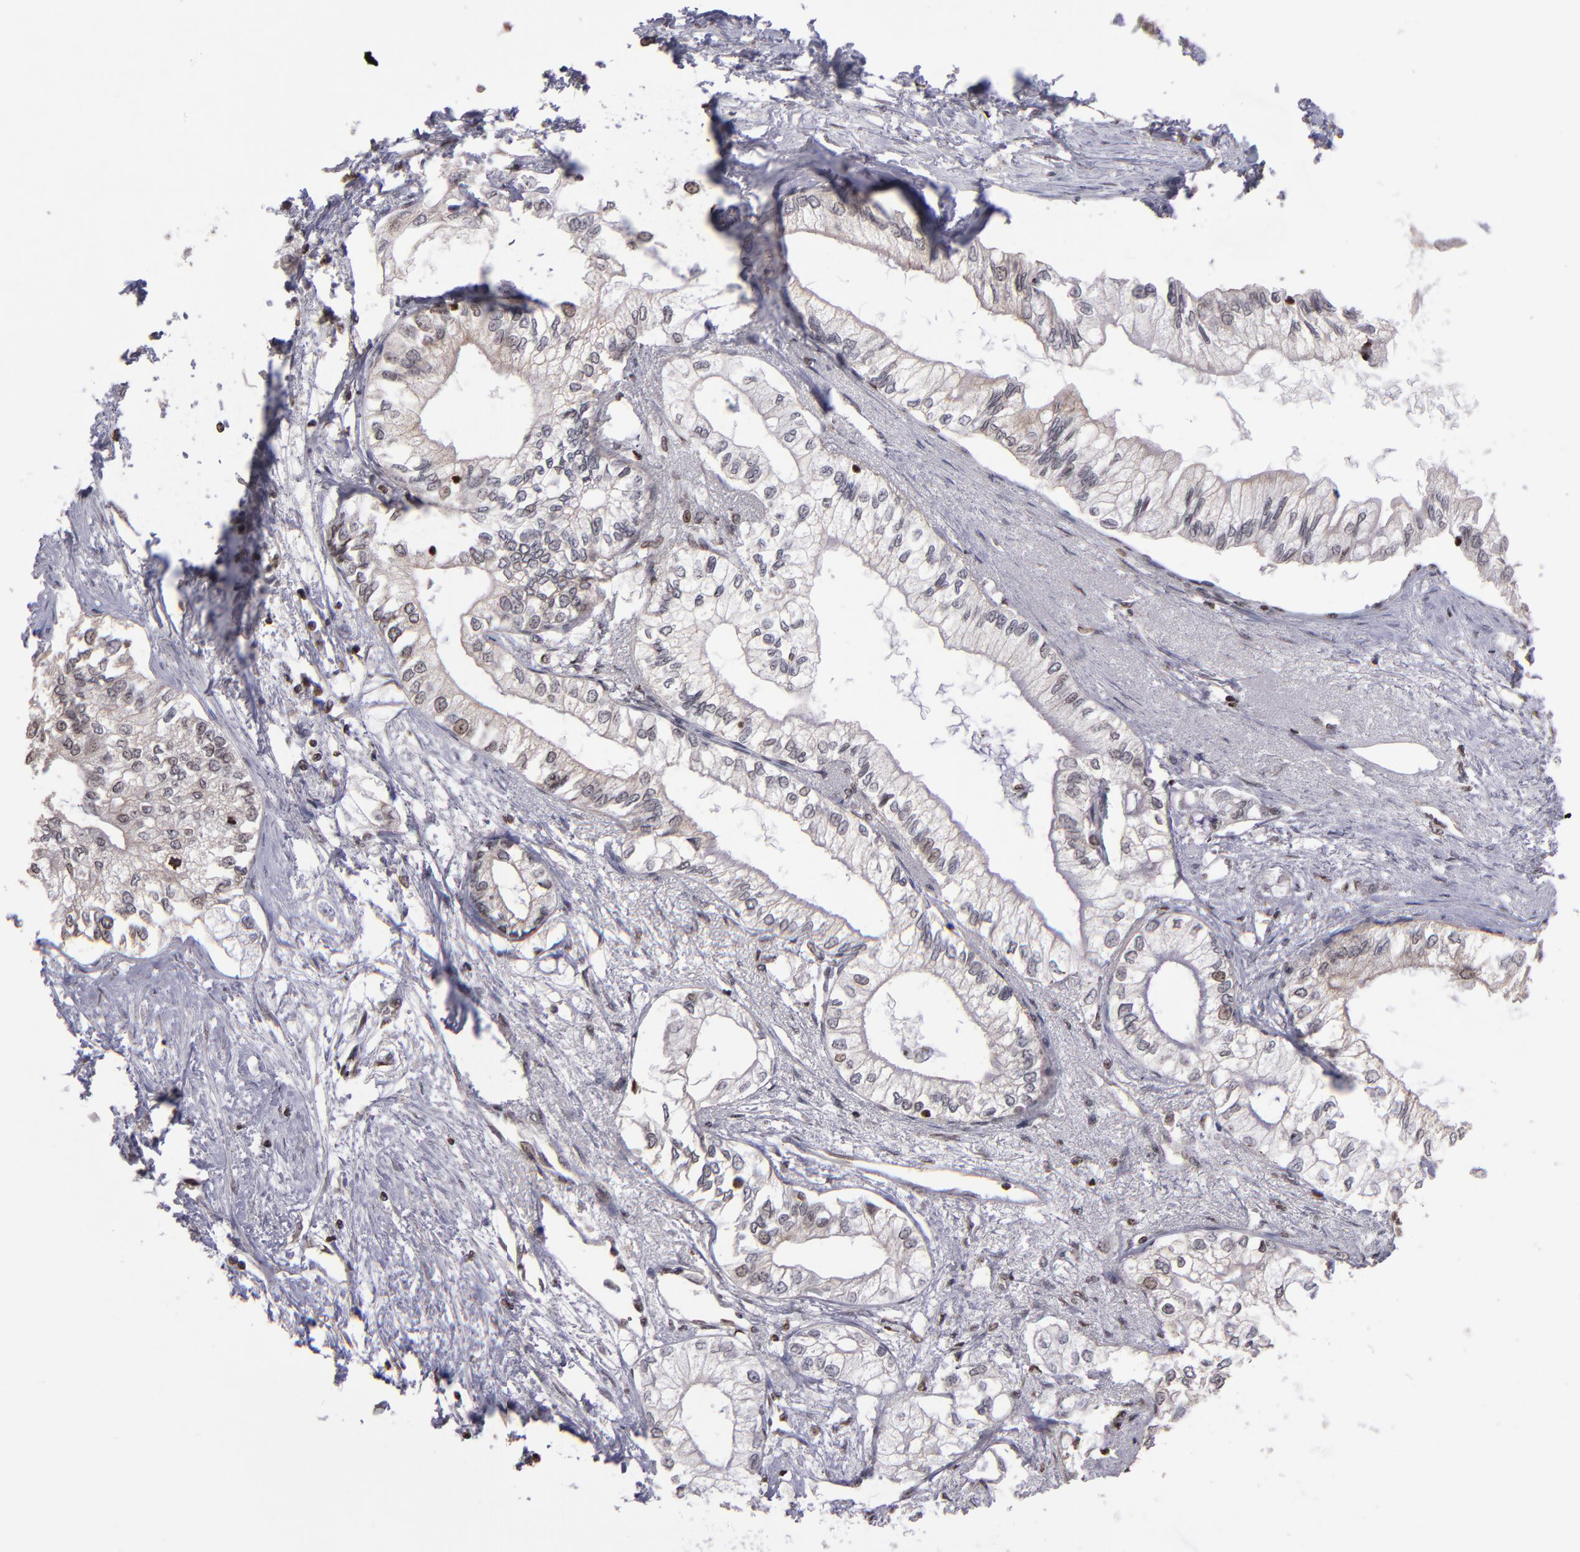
{"staining": {"intensity": "weak", "quantity": ">75%", "location": "nuclear"}, "tissue": "pancreatic cancer", "cell_type": "Tumor cells", "image_type": "cancer", "snomed": [{"axis": "morphology", "description": "Adenocarcinoma, NOS"}, {"axis": "topography", "description": "Pancreas"}], "caption": "A photomicrograph of human pancreatic cancer stained for a protein exhibits weak nuclear brown staining in tumor cells. Nuclei are stained in blue.", "gene": "CSDC2", "patient": {"sex": "male", "age": 79}}